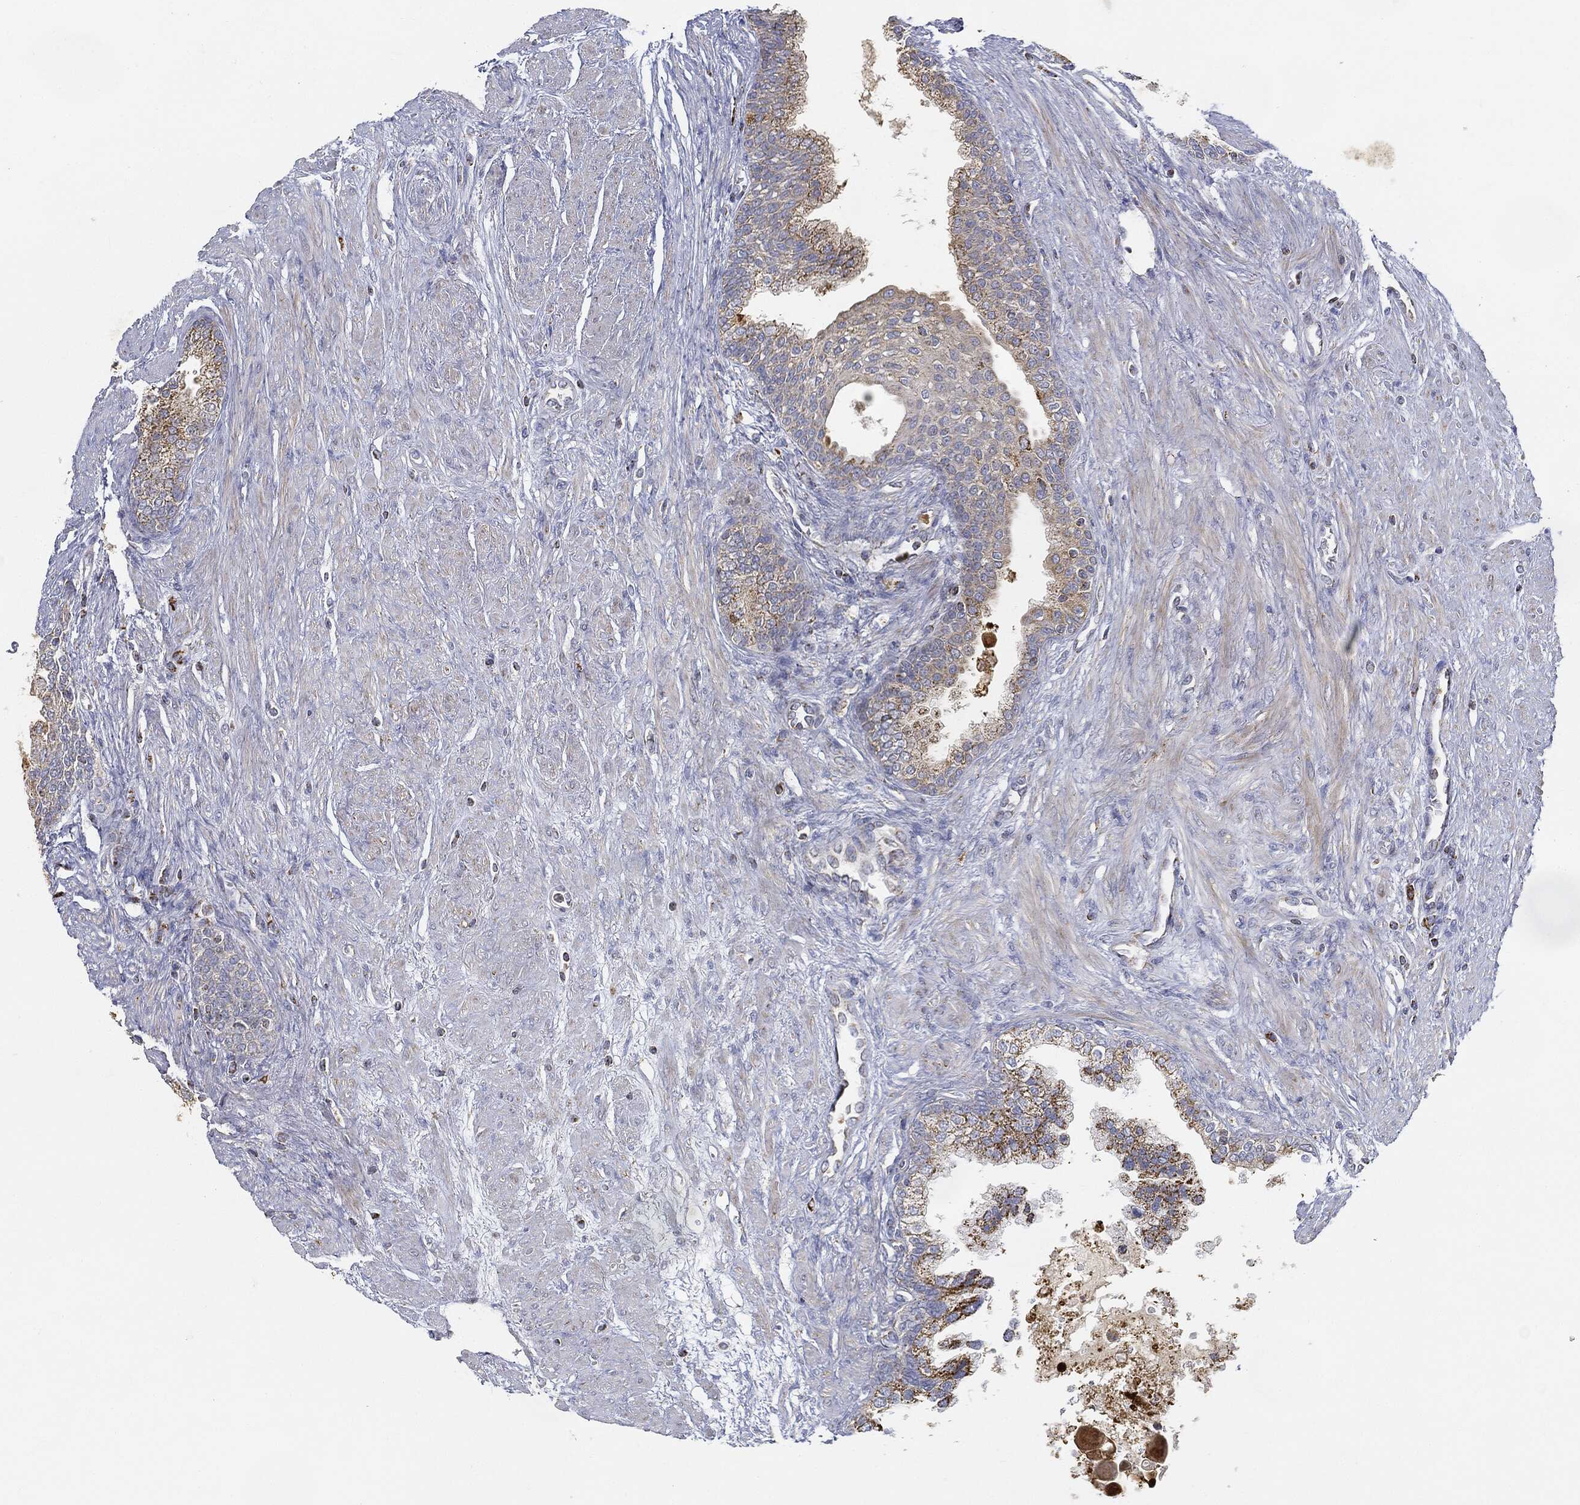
{"staining": {"intensity": "weak", "quantity": ">75%", "location": "cytoplasmic/membranous"}, "tissue": "prostate cancer", "cell_type": "Tumor cells", "image_type": "cancer", "snomed": [{"axis": "morphology", "description": "Adenocarcinoma, NOS"}, {"axis": "topography", "description": "Prostate and seminal vesicle, NOS"}, {"axis": "topography", "description": "Prostate"}], "caption": "Immunohistochemical staining of prostate adenocarcinoma exhibits low levels of weak cytoplasmic/membranous protein expression in about >75% of tumor cells. The protein of interest is shown in brown color, while the nuclei are stained blue.", "gene": "CAPN15", "patient": {"sex": "male", "age": 62}}